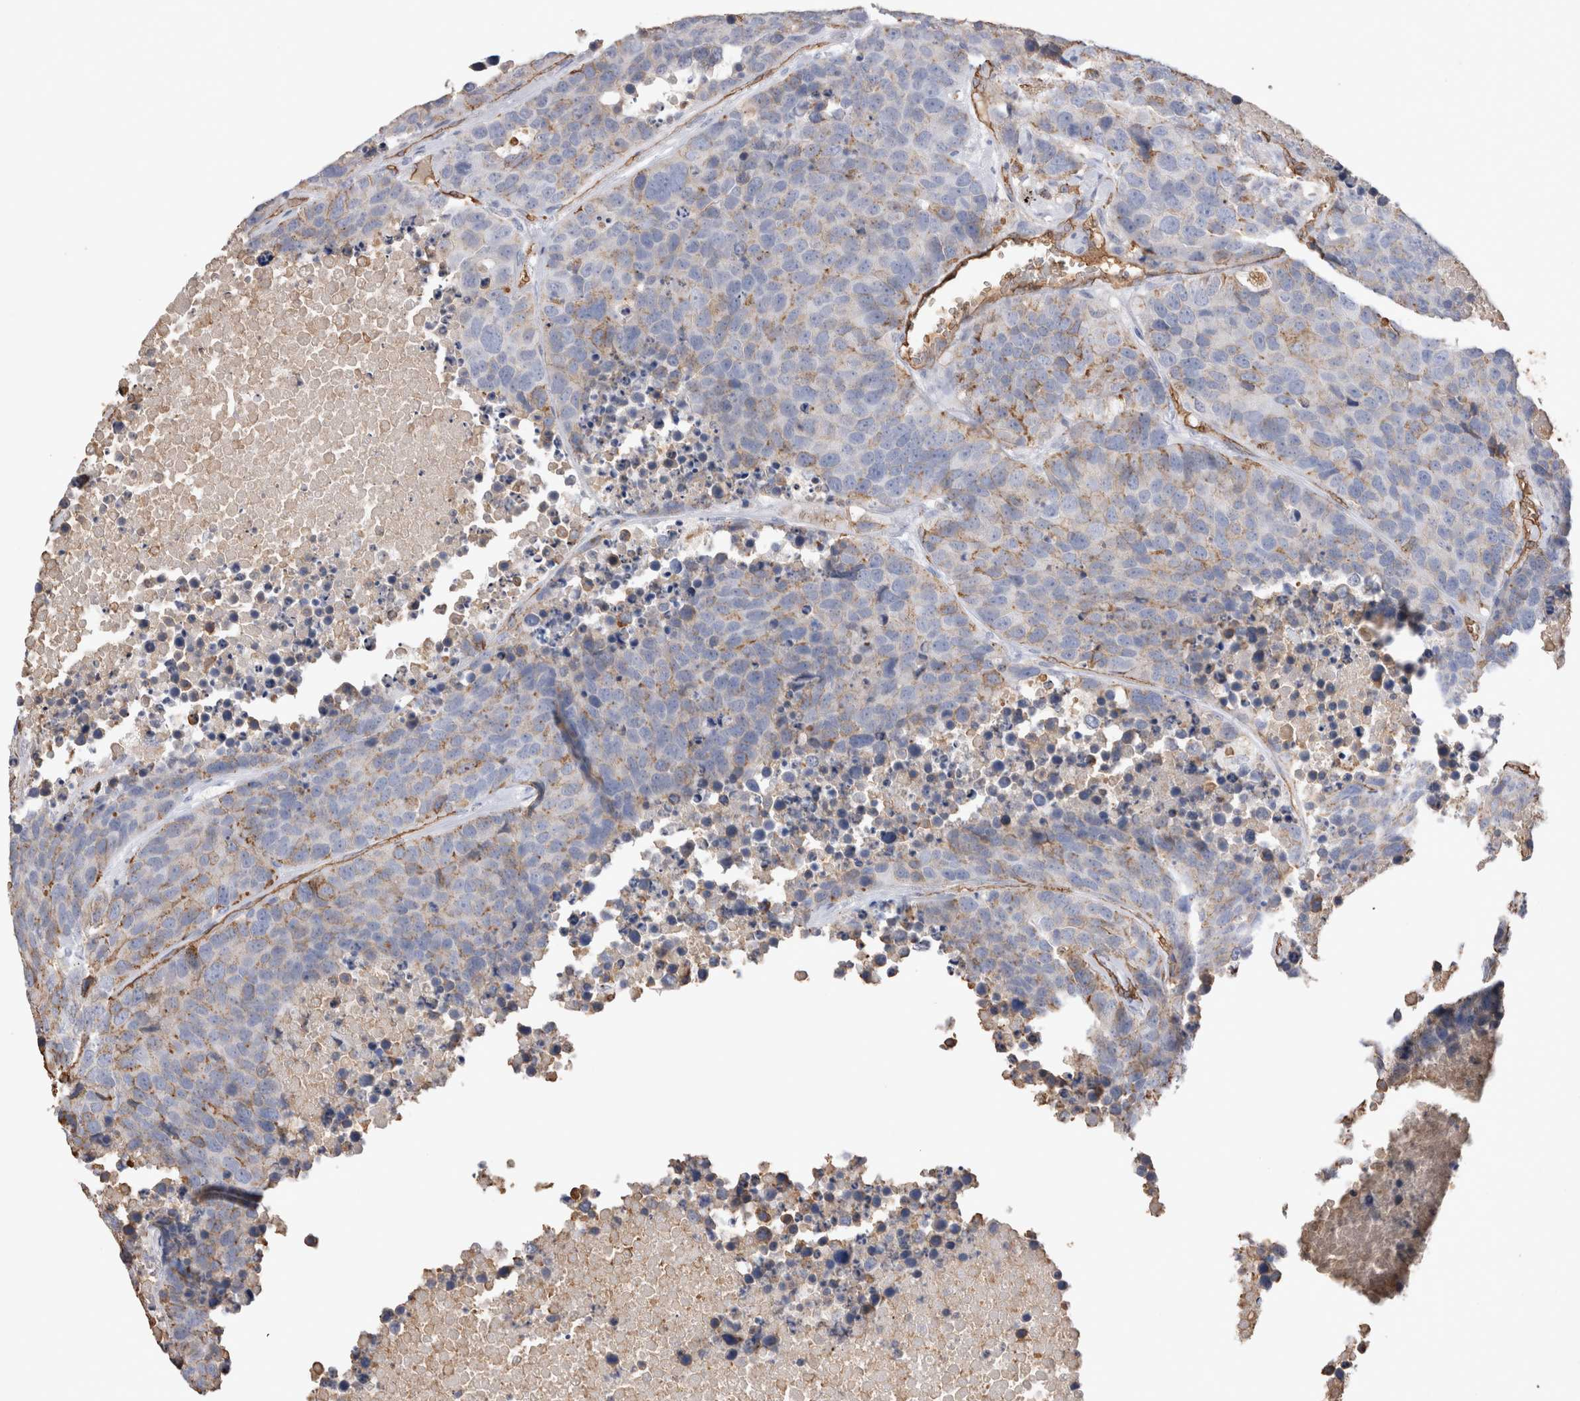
{"staining": {"intensity": "weak", "quantity": "<25%", "location": "cytoplasmic/membranous"}, "tissue": "carcinoid", "cell_type": "Tumor cells", "image_type": "cancer", "snomed": [{"axis": "morphology", "description": "Carcinoid, malignant, NOS"}, {"axis": "topography", "description": "Lung"}], "caption": "This is a histopathology image of immunohistochemistry (IHC) staining of carcinoid, which shows no positivity in tumor cells.", "gene": "IL17RC", "patient": {"sex": "male", "age": 60}}